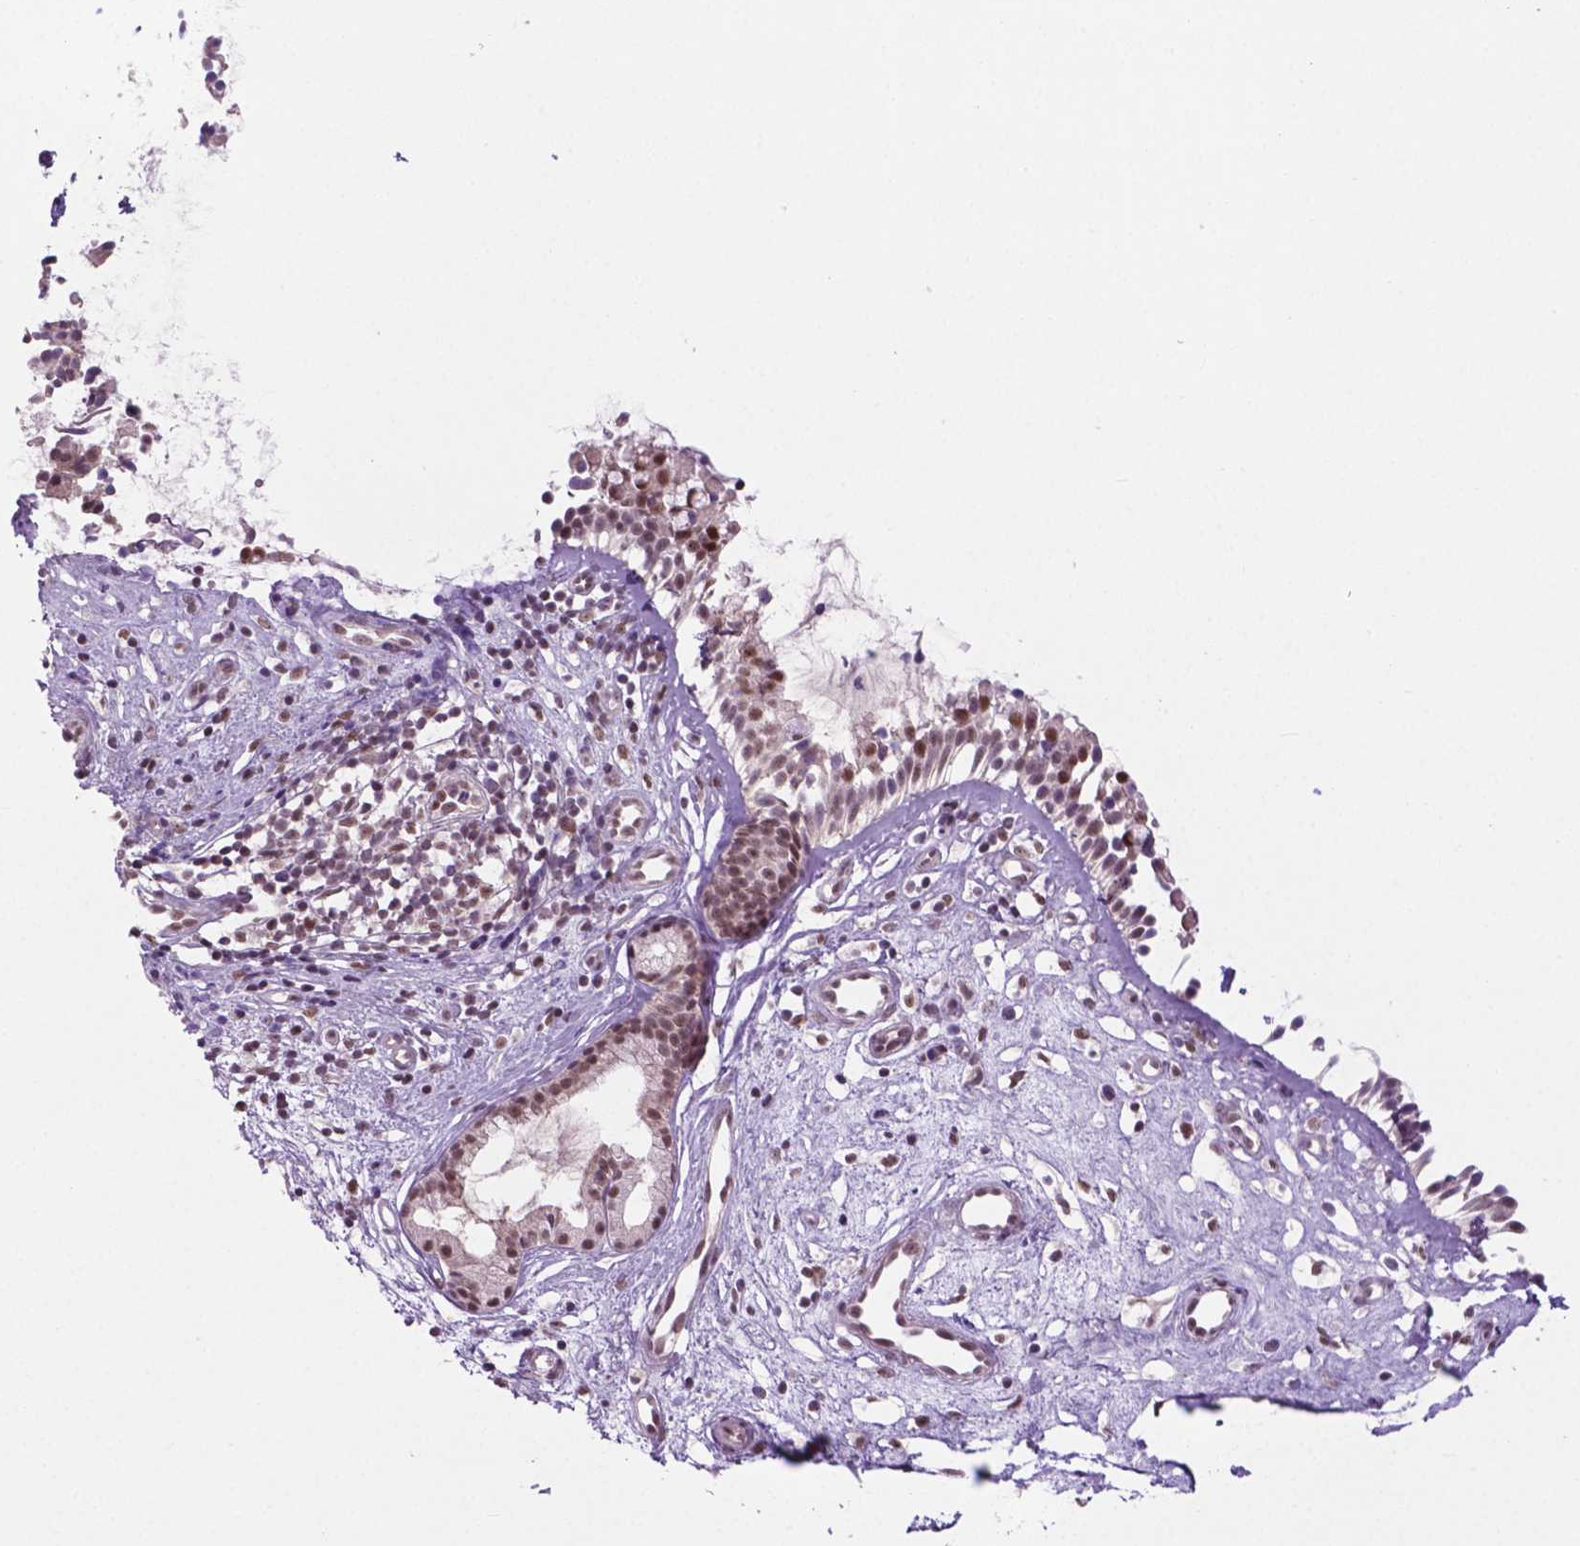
{"staining": {"intensity": "moderate", "quantity": ">75%", "location": "nuclear"}, "tissue": "nasopharynx", "cell_type": "Respiratory epithelial cells", "image_type": "normal", "snomed": [{"axis": "morphology", "description": "Normal tissue, NOS"}, {"axis": "topography", "description": "Nasopharynx"}], "caption": "Respiratory epithelial cells show medium levels of moderate nuclear positivity in about >75% of cells in benign human nasopharynx.", "gene": "PHAX", "patient": {"sex": "female", "age": 52}}